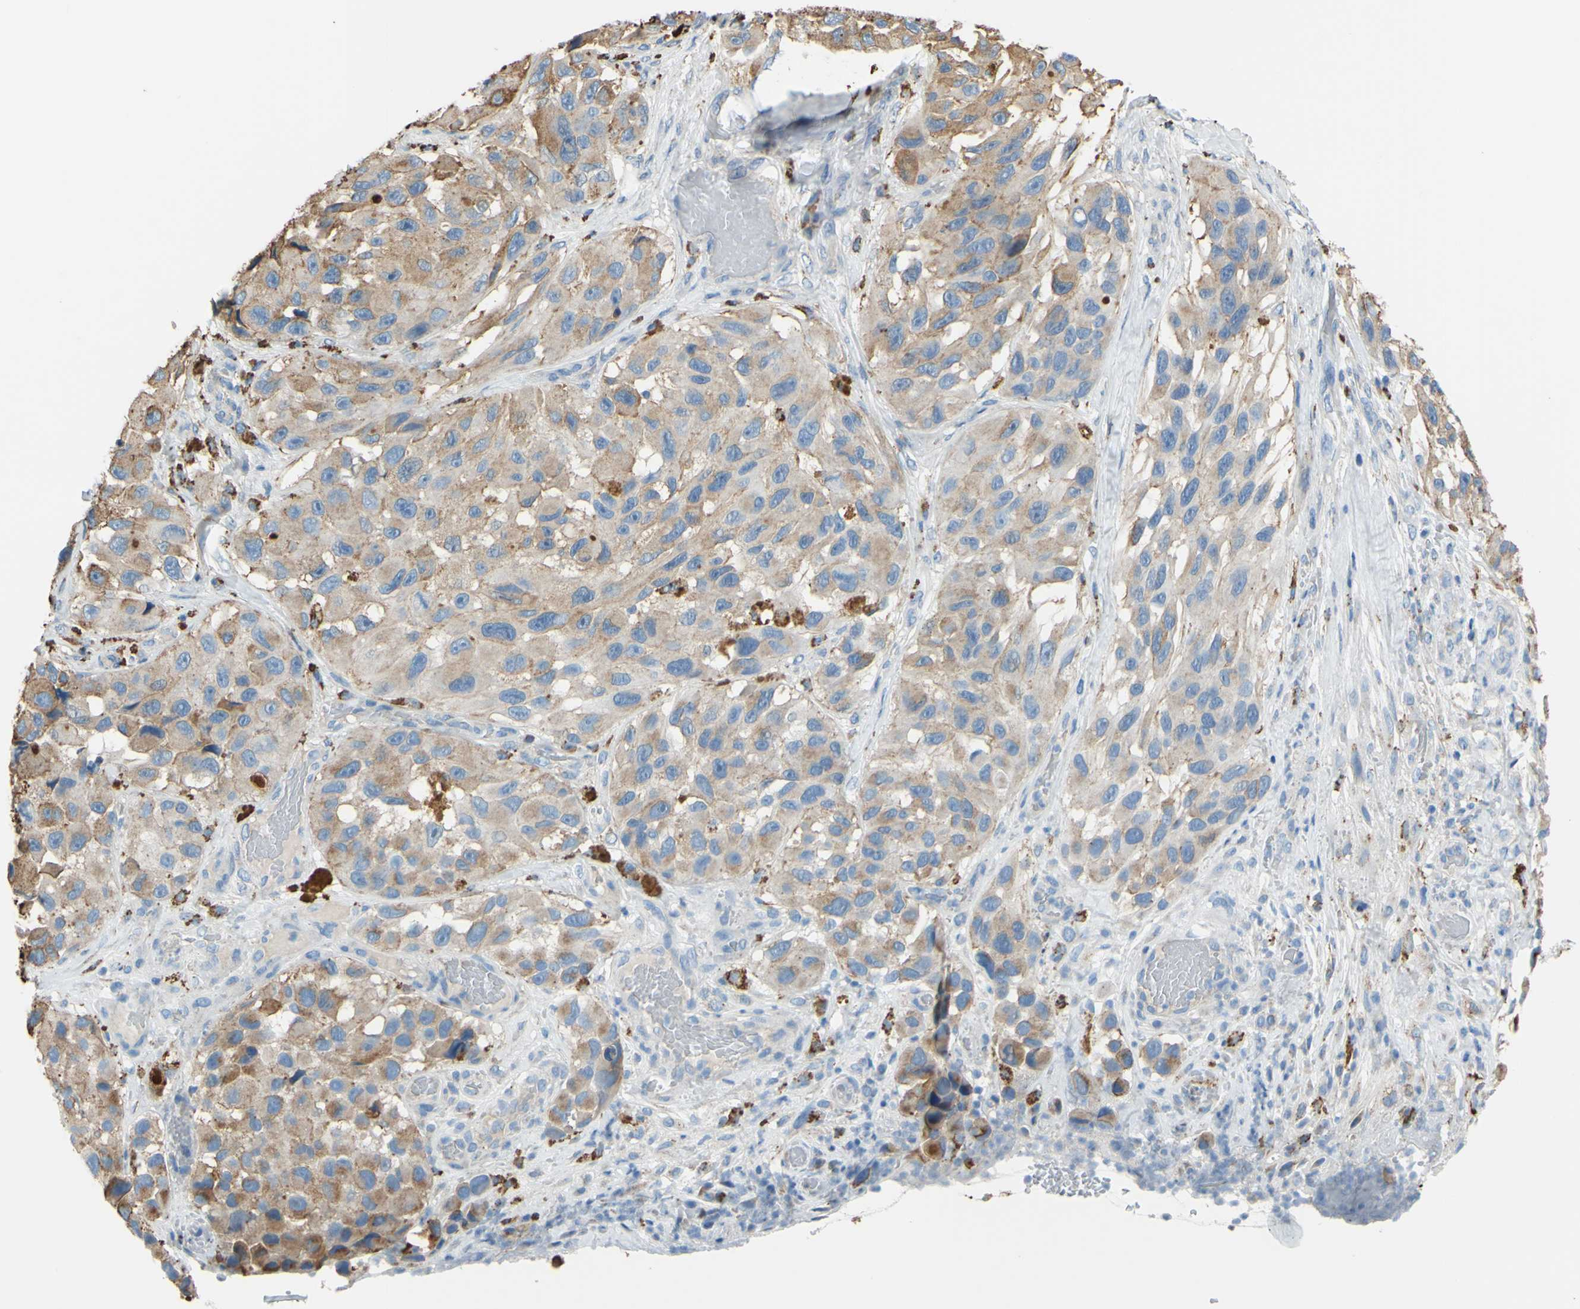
{"staining": {"intensity": "moderate", "quantity": ">75%", "location": "cytoplasmic/membranous"}, "tissue": "melanoma", "cell_type": "Tumor cells", "image_type": "cancer", "snomed": [{"axis": "morphology", "description": "Malignant melanoma, NOS"}, {"axis": "topography", "description": "Skin"}], "caption": "Protein staining reveals moderate cytoplasmic/membranous expression in about >75% of tumor cells in melanoma.", "gene": "CTSD", "patient": {"sex": "female", "age": 73}}